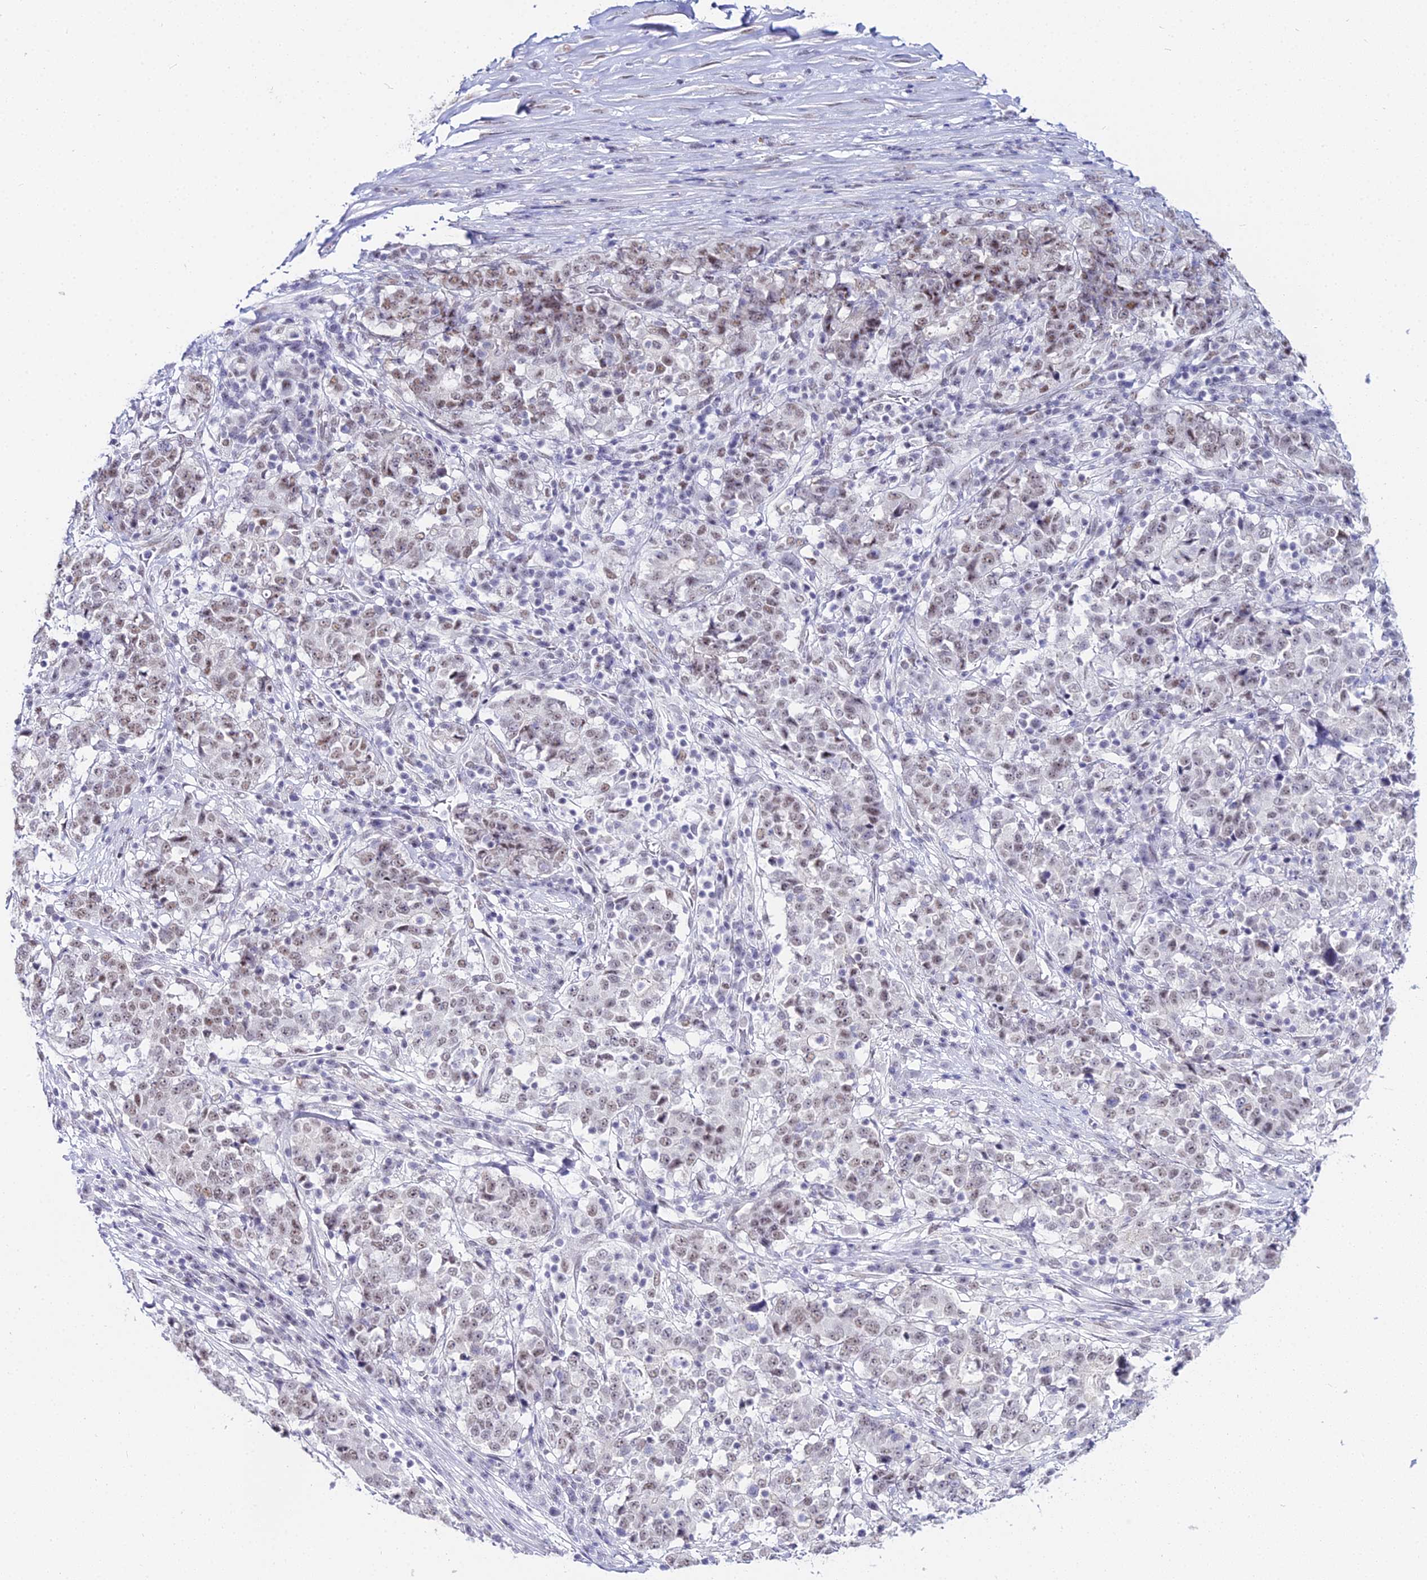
{"staining": {"intensity": "weak", "quantity": "25%-75%", "location": "nuclear"}, "tissue": "stomach cancer", "cell_type": "Tumor cells", "image_type": "cancer", "snomed": [{"axis": "morphology", "description": "Adenocarcinoma, NOS"}, {"axis": "topography", "description": "Stomach"}], "caption": "Tumor cells demonstrate weak nuclear expression in about 25%-75% of cells in adenocarcinoma (stomach).", "gene": "RBM12", "patient": {"sex": "male", "age": 59}}